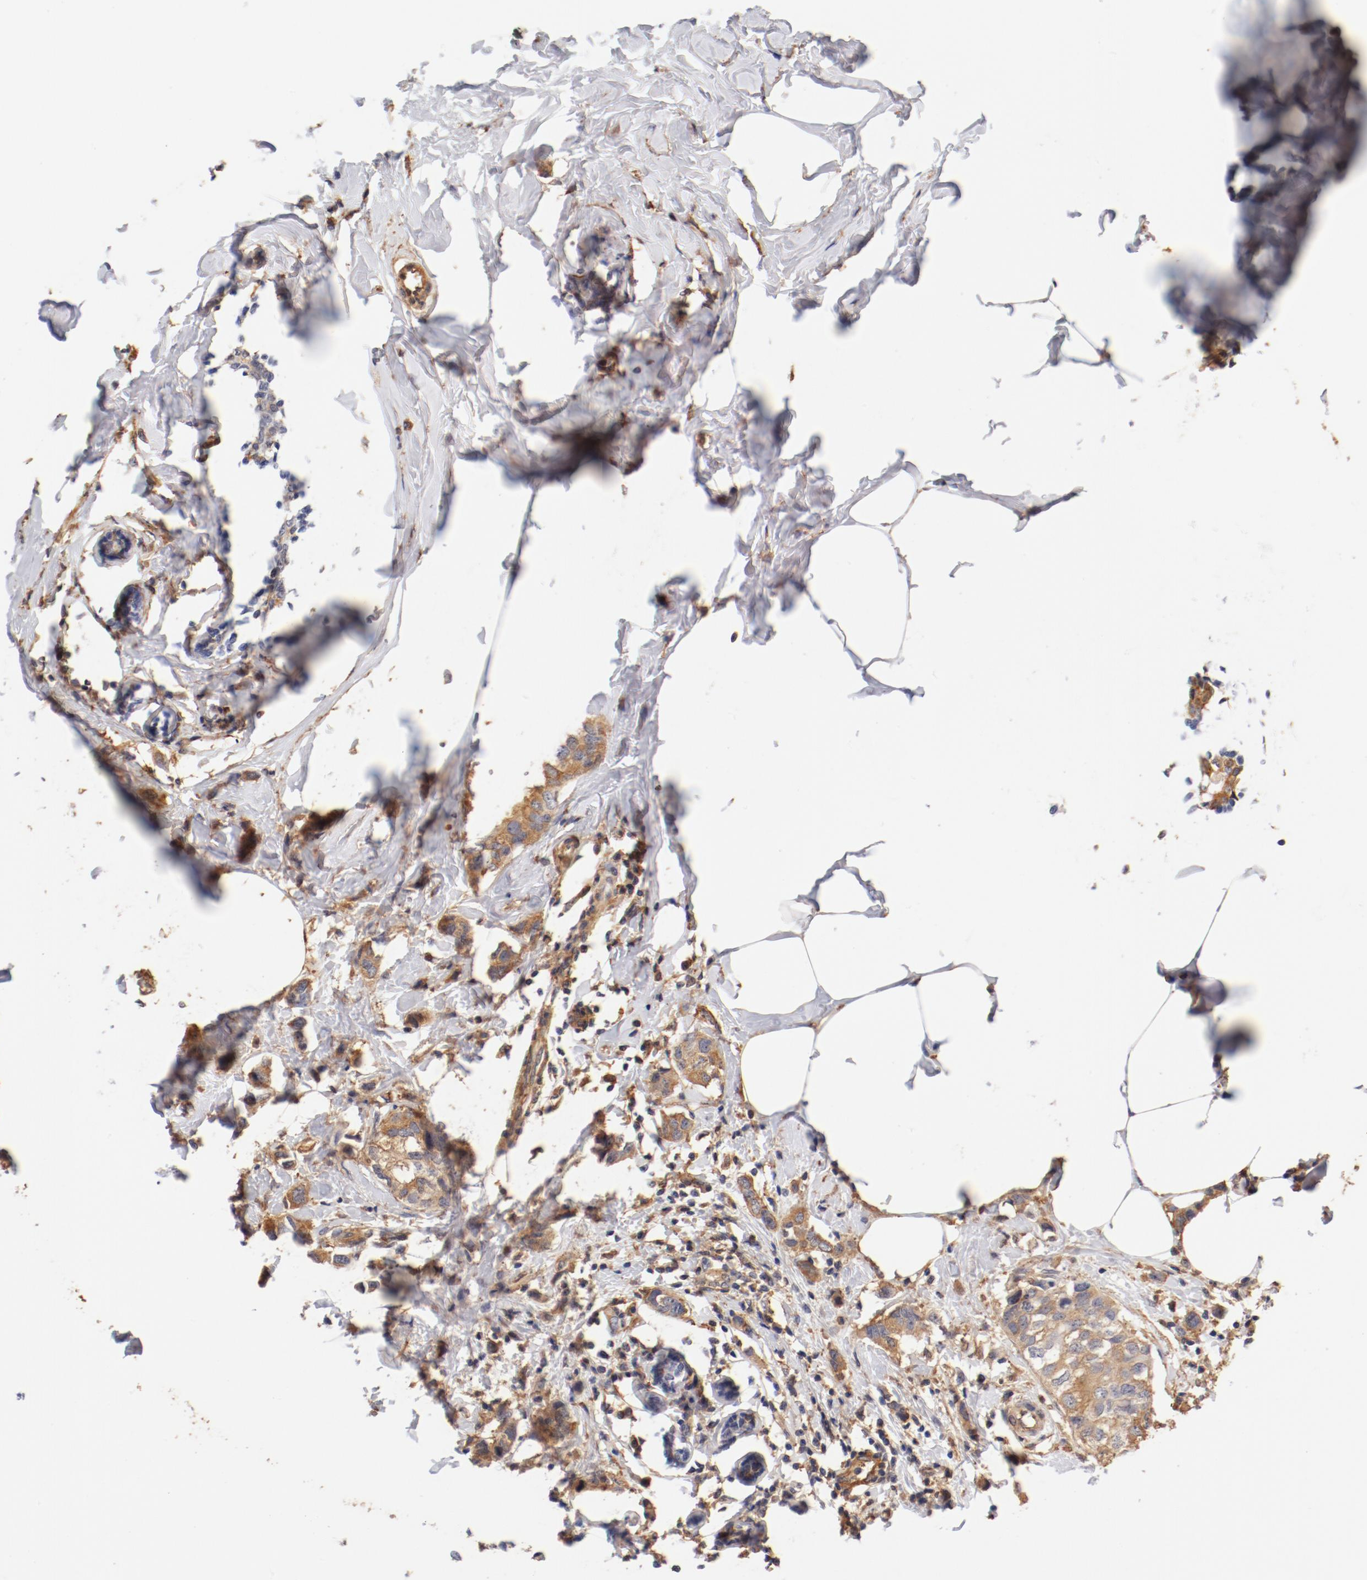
{"staining": {"intensity": "moderate", "quantity": ">75%", "location": "cytoplasmic/membranous"}, "tissue": "breast cancer", "cell_type": "Tumor cells", "image_type": "cancer", "snomed": [{"axis": "morphology", "description": "Normal tissue, NOS"}, {"axis": "morphology", "description": "Duct carcinoma"}, {"axis": "topography", "description": "Breast"}], "caption": "A brown stain highlights moderate cytoplasmic/membranous staining of a protein in human invasive ductal carcinoma (breast) tumor cells. The protein of interest is stained brown, and the nuclei are stained in blue (DAB (3,3'-diaminobenzidine) IHC with brightfield microscopy, high magnification).", "gene": "FCMR", "patient": {"sex": "female", "age": 50}}